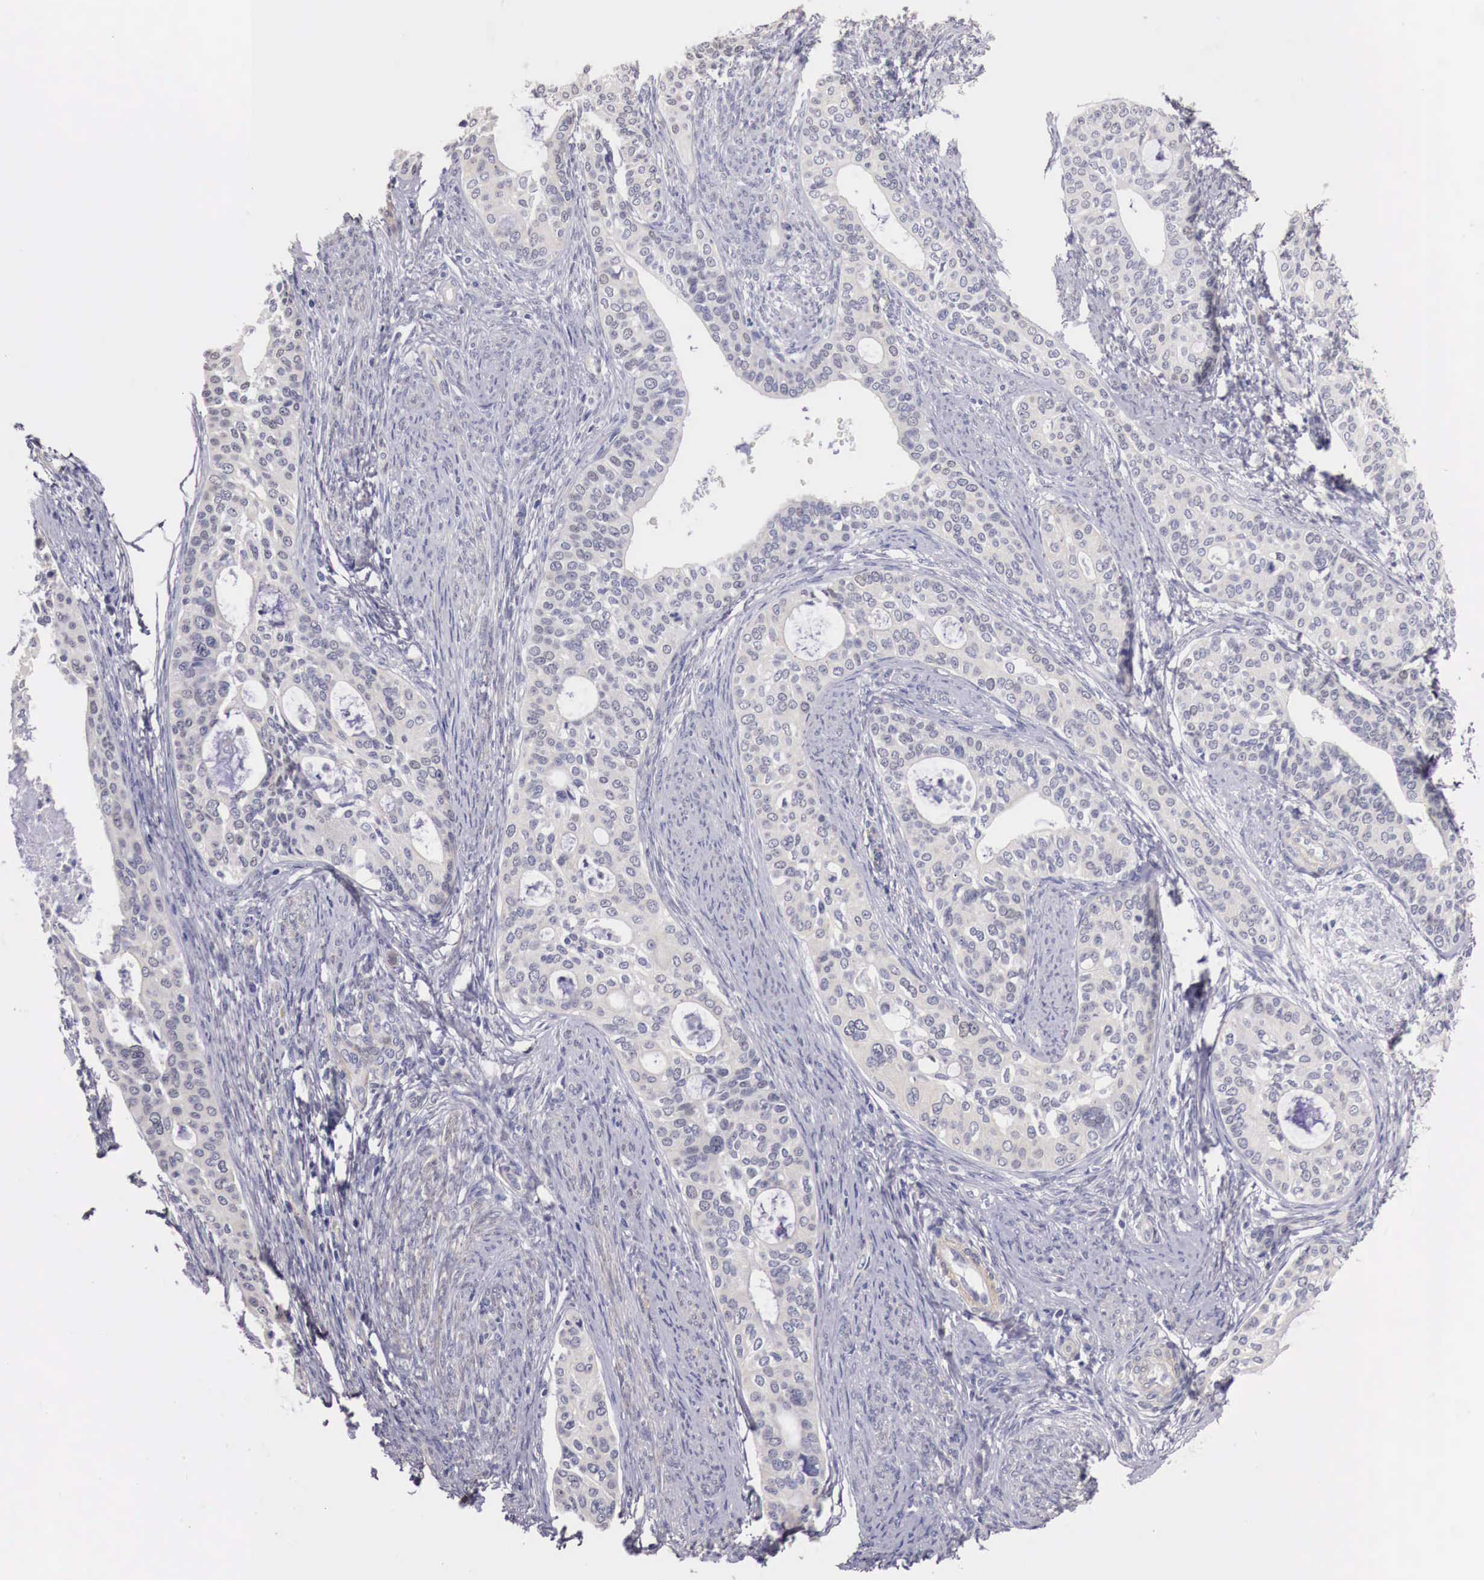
{"staining": {"intensity": "negative", "quantity": "none", "location": "none"}, "tissue": "cervical cancer", "cell_type": "Tumor cells", "image_type": "cancer", "snomed": [{"axis": "morphology", "description": "Squamous cell carcinoma, NOS"}, {"axis": "topography", "description": "Cervix"}], "caption": "DAB (3,3'-diaminobenzidine) immunohistochemical staining of human squamous cell carcinoma (cervical) reveals no significant positivity in tumor cells.", "gene": "ENOX2", "patient": {"sex": "female", "age": 34}}